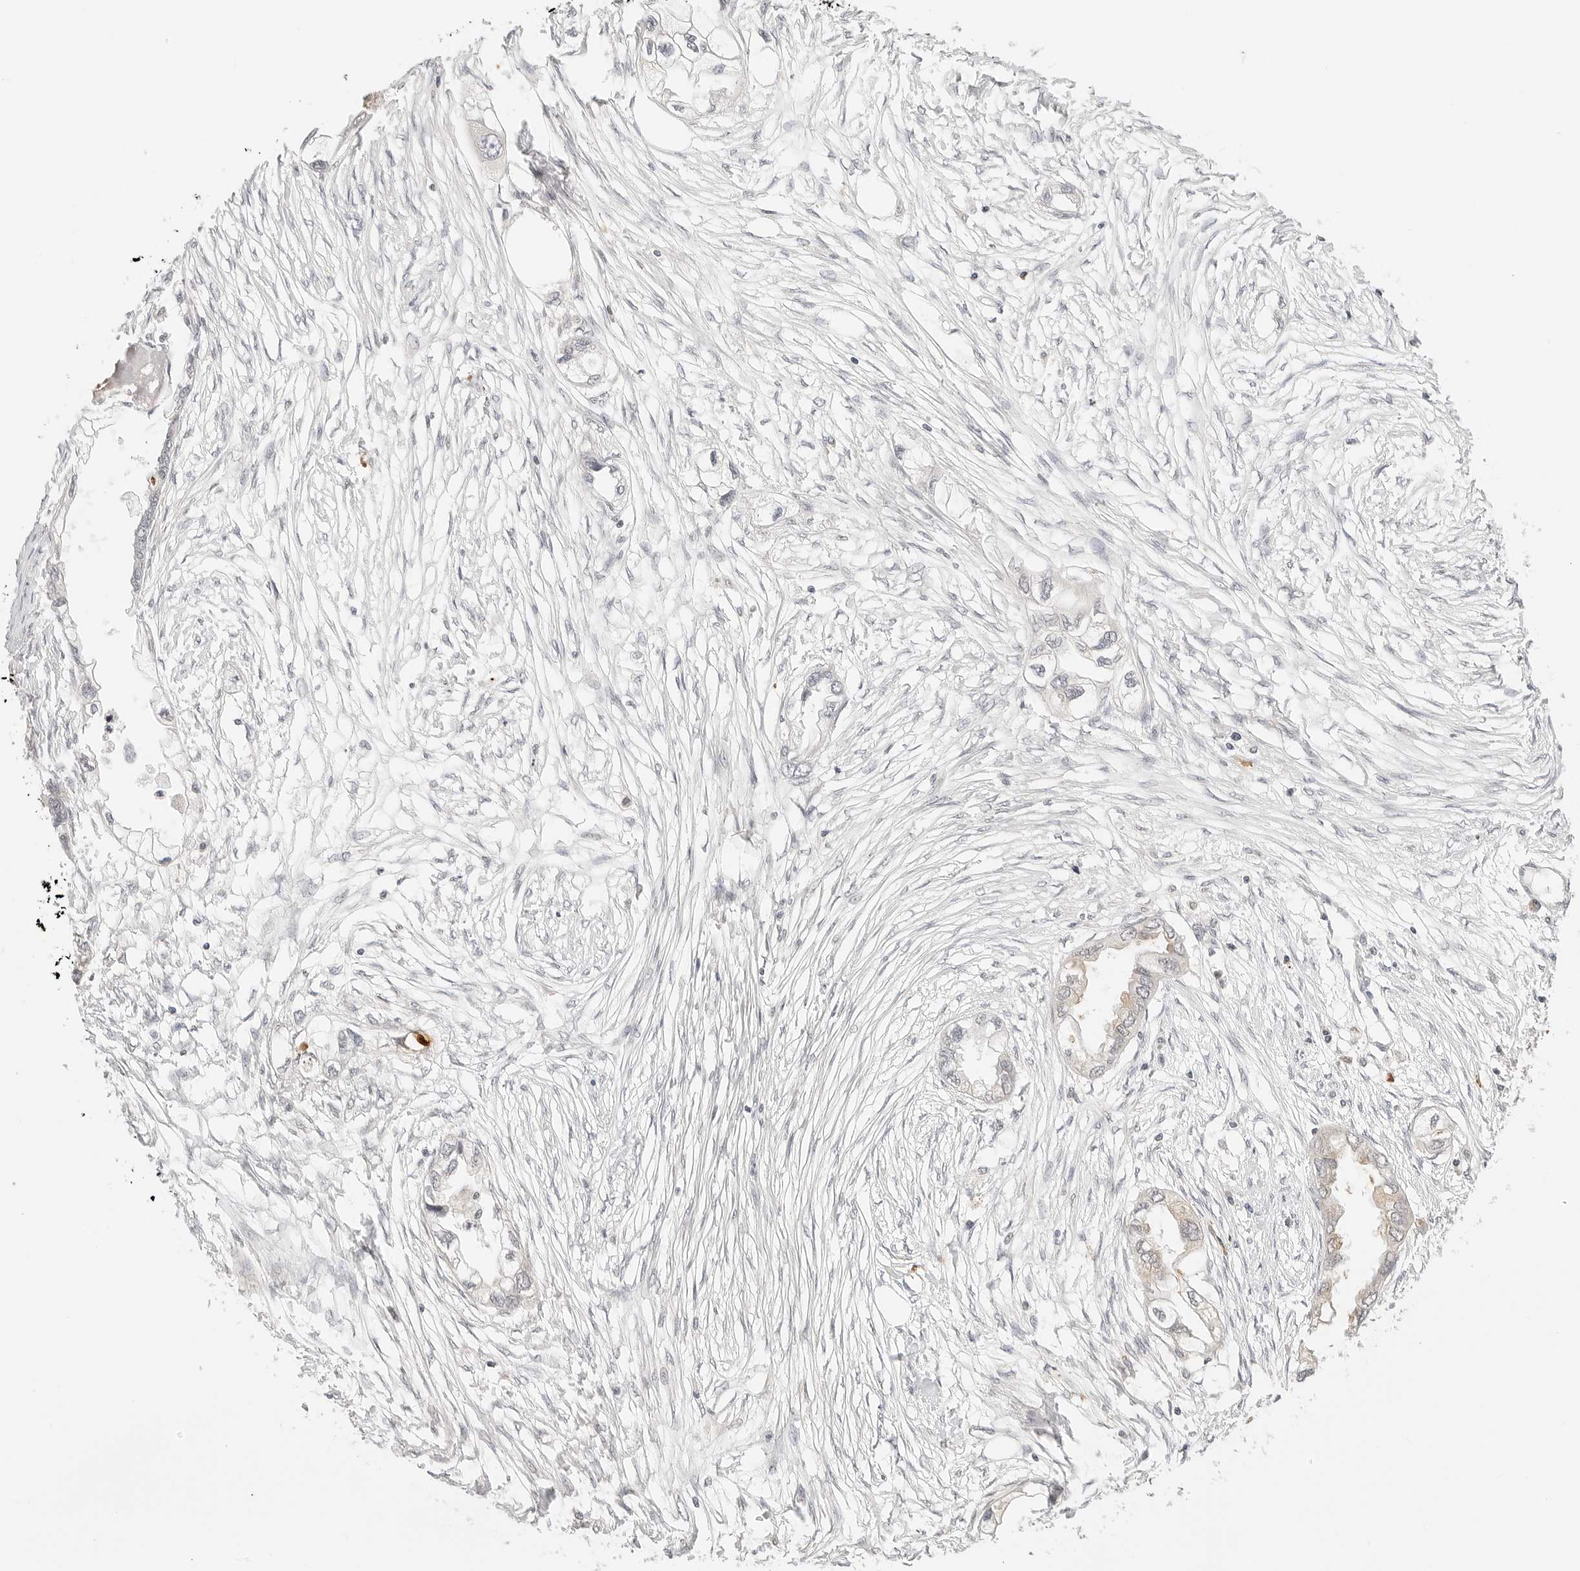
{"staining": {"intensity": "negative", "quantity": "none", "location": "none"}, "tissue": "endometrial cancer", "cell_type": "Tumor cells", "image_type": "cancer", "snomed": [{"axis": "morphology", "description": "Adenocarcinoma, NOS"}, {"axis": "morphology", "description": "Adenocarcinoma, metastatic, NOS"}, {"axis": "topography", "description": "Adipose tissue"}, {"axis": "topography", "description": "Endometrium"}], "caption": "Tumor cells are negative for protein expression in human endometrial cancer.", "gene": "SEPTIN4", "patient": {"sex": "female", "age": 67}}